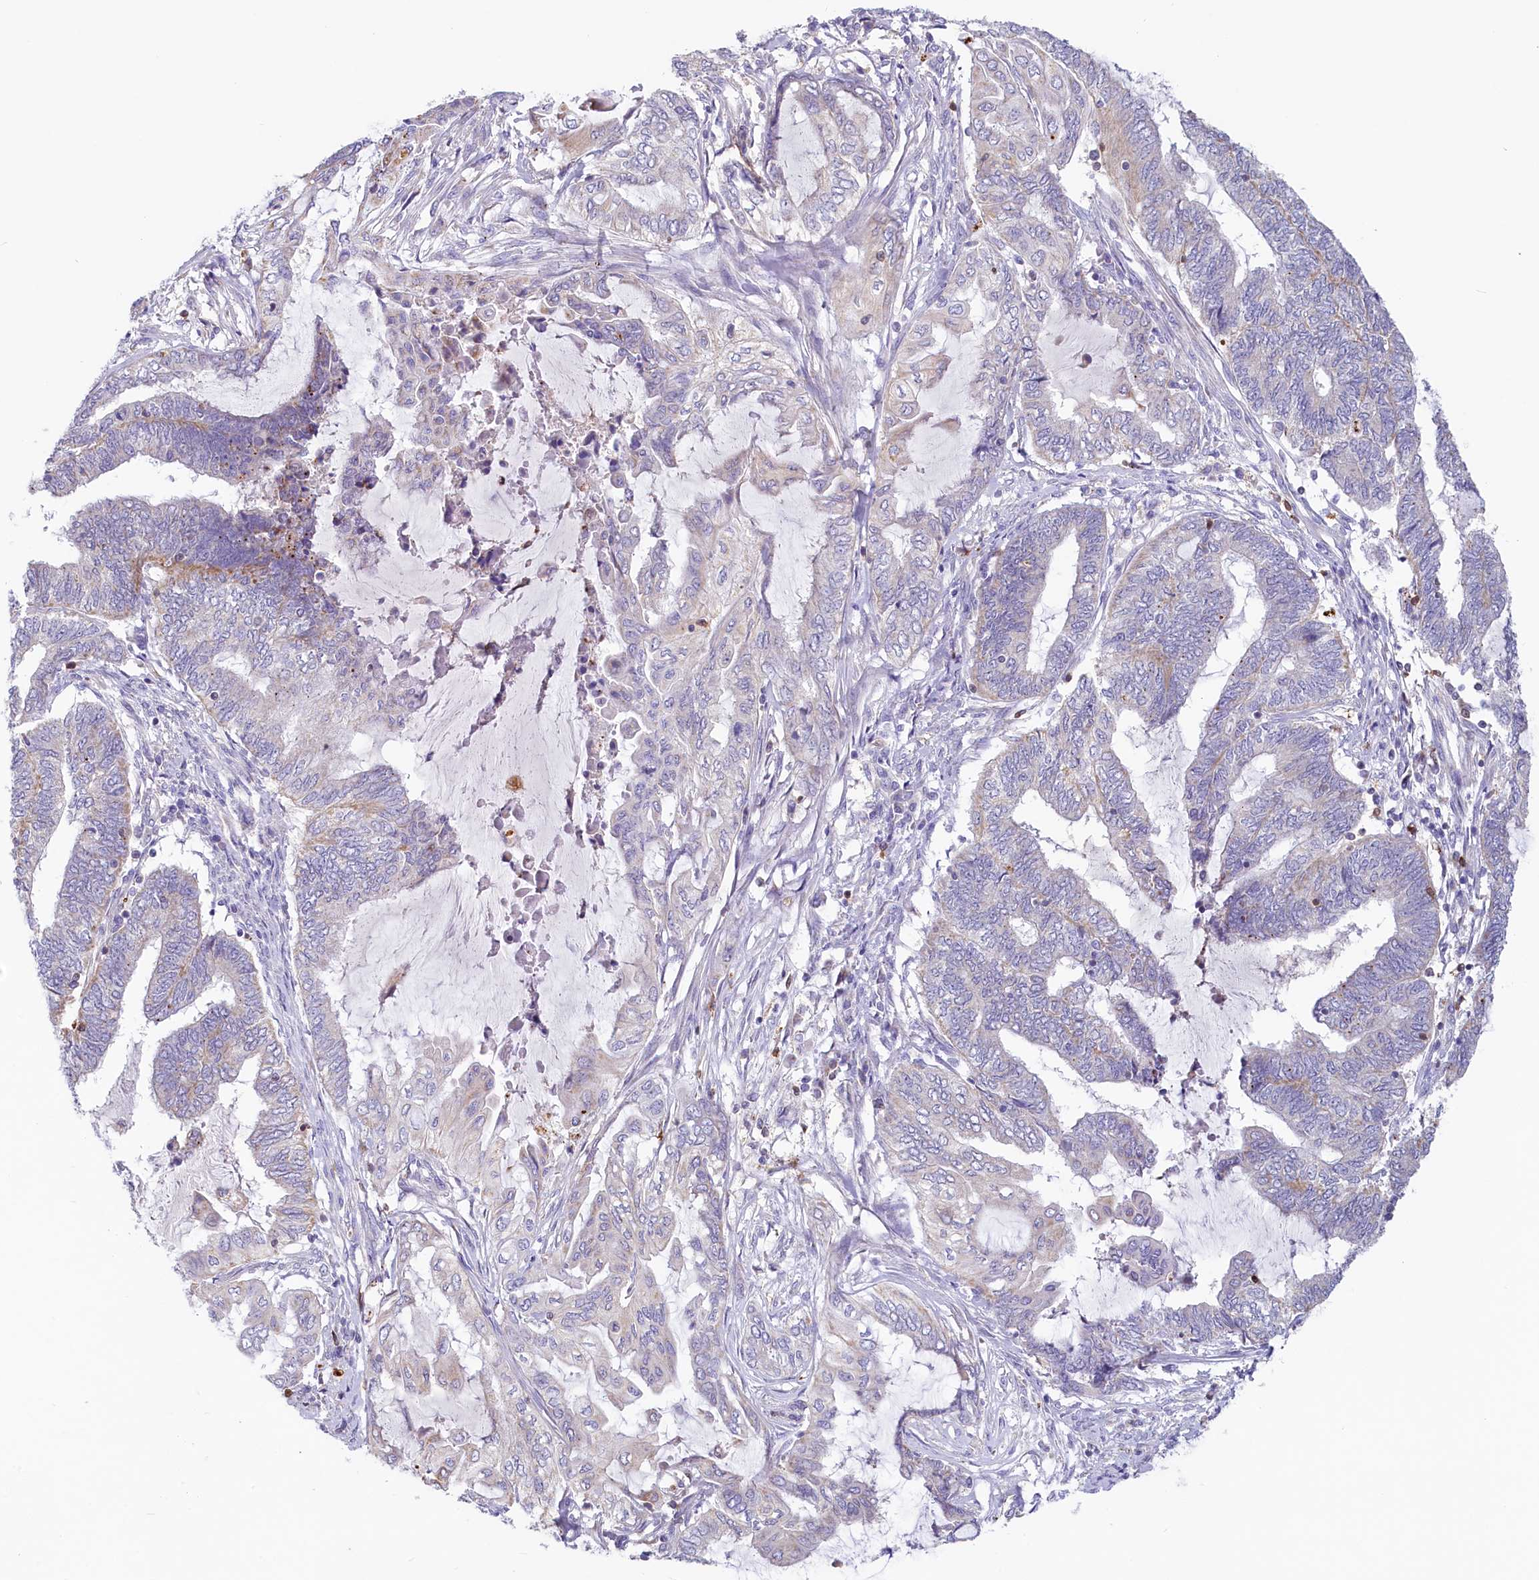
{"staining": {"intensity": "negative", "quantity": "none", "location": "none"}, "tissue": "endometrial cancer", "cell_type": "Tumor cells", "image_type": "cancer", "snomed": [{"axis": "morphology", "description": "Adenocarcinoma, NOS"}, {"axis": "topography", "description": "Uterus"}, {"axis": "topography", "description": "Endometrium"}], "caption": "This photomicrograph is of endometrial cancer stained with immunohistochemistry (IHC) to label a protein in brown with the nuclei are counter-stained blue. There is no staining in tumor cells. (Immunohistochemistry, brightfield microscopy, high magnification).", "gene": "LMOD3", "patient": {"sex": "female", "age": 70}}